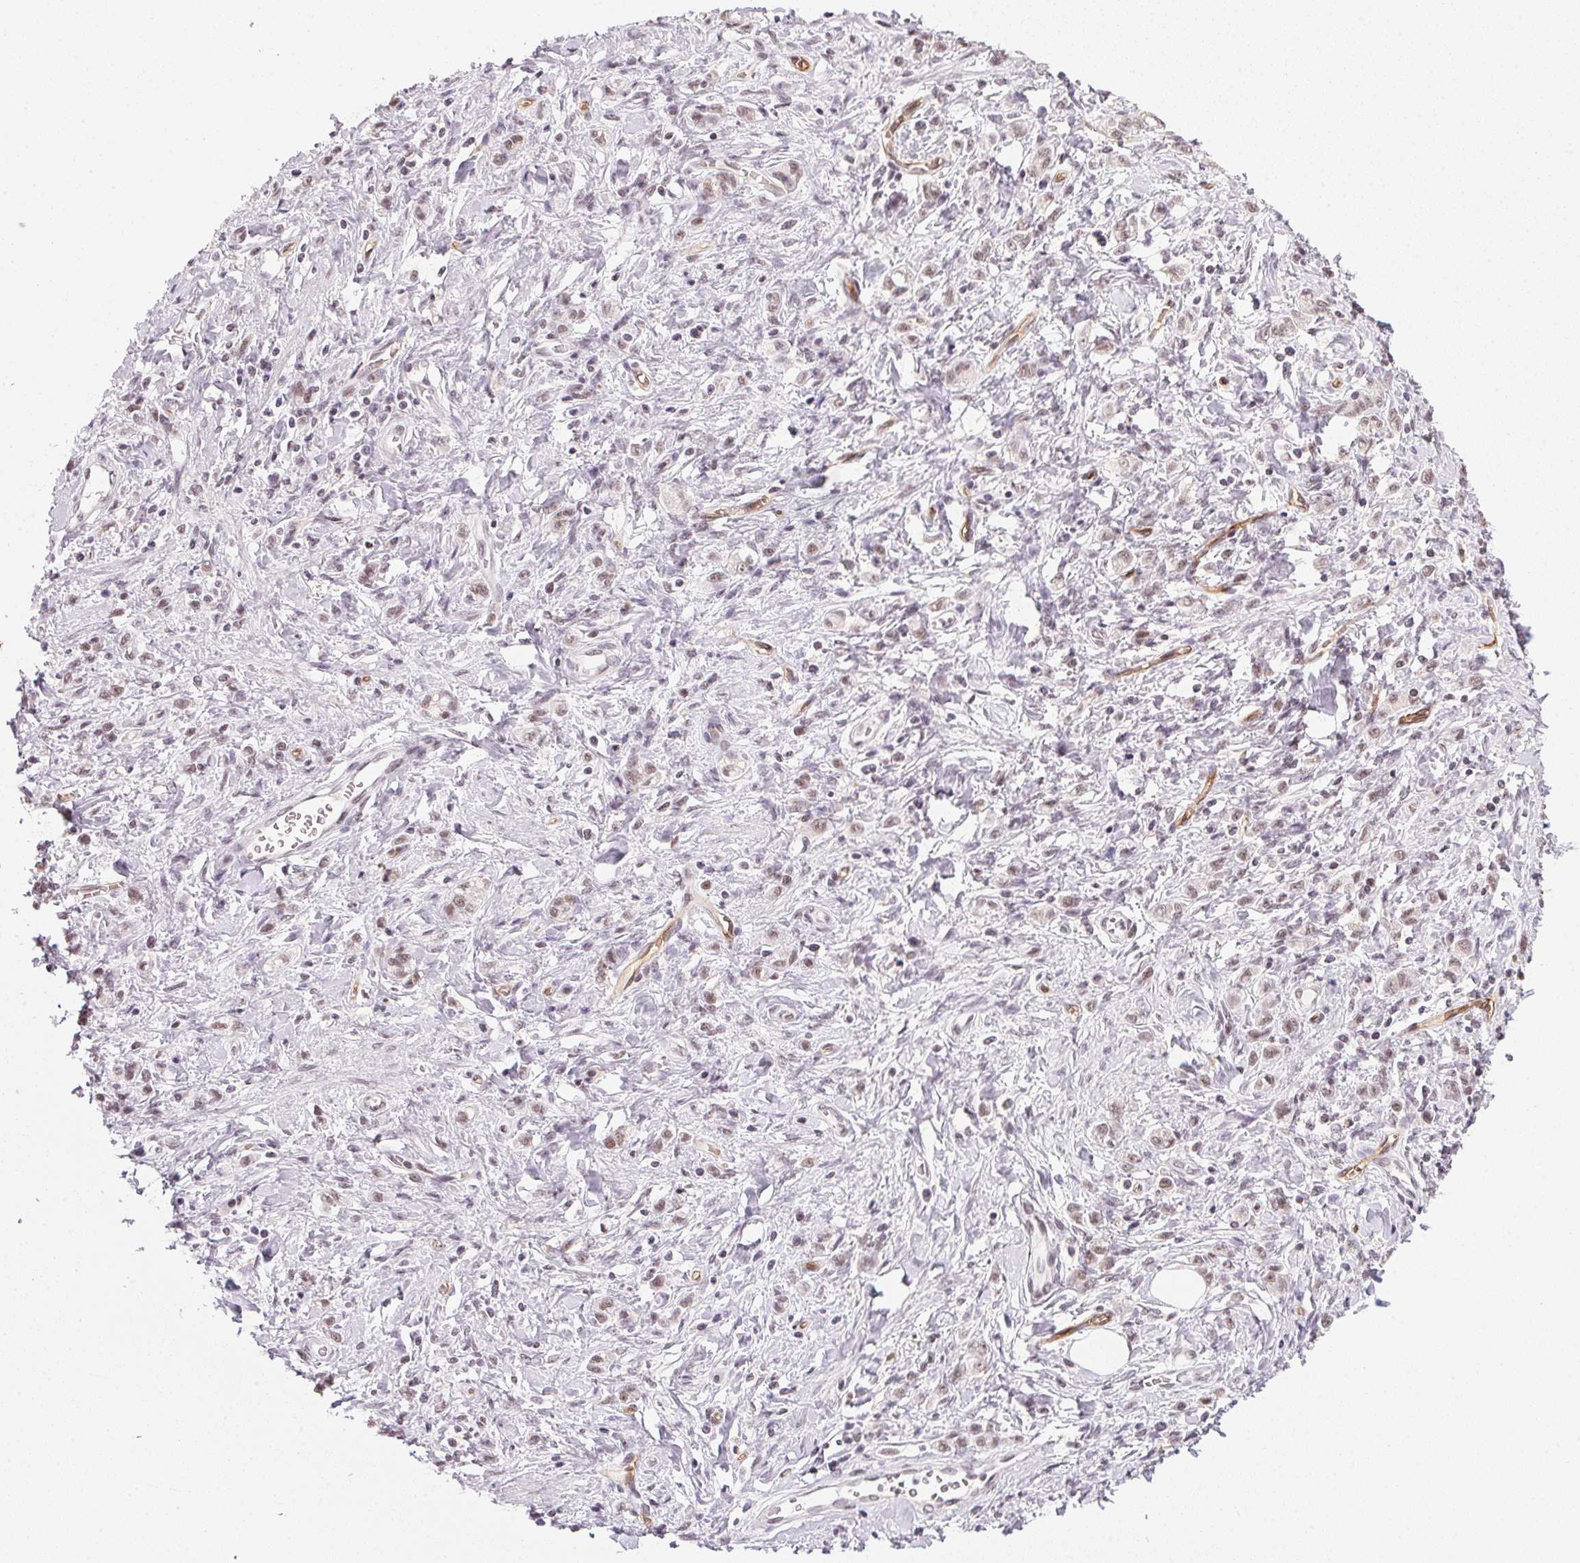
{"staining": {"intensity": "weak", "quantity": ">75%", "location": "nuclear"}, "tissue": "stomach cancer", "cell_type": "Tumor cells", "image_type": "cancer", "snomed": [{"axis": "morphology", "description": "Adenocarcinoma, NOS"}, {"axis": "topography", "description": "Stomach"}], "caption": "Weak nuclear positivity is present in about >75% of tumor cells in stomach cancer (adenocarcinoma). Ihc stains the protein in brown and the nuclei are stained blue.", "gene": "SRSF7", "patient": {"sex": "male", "age": 77}}